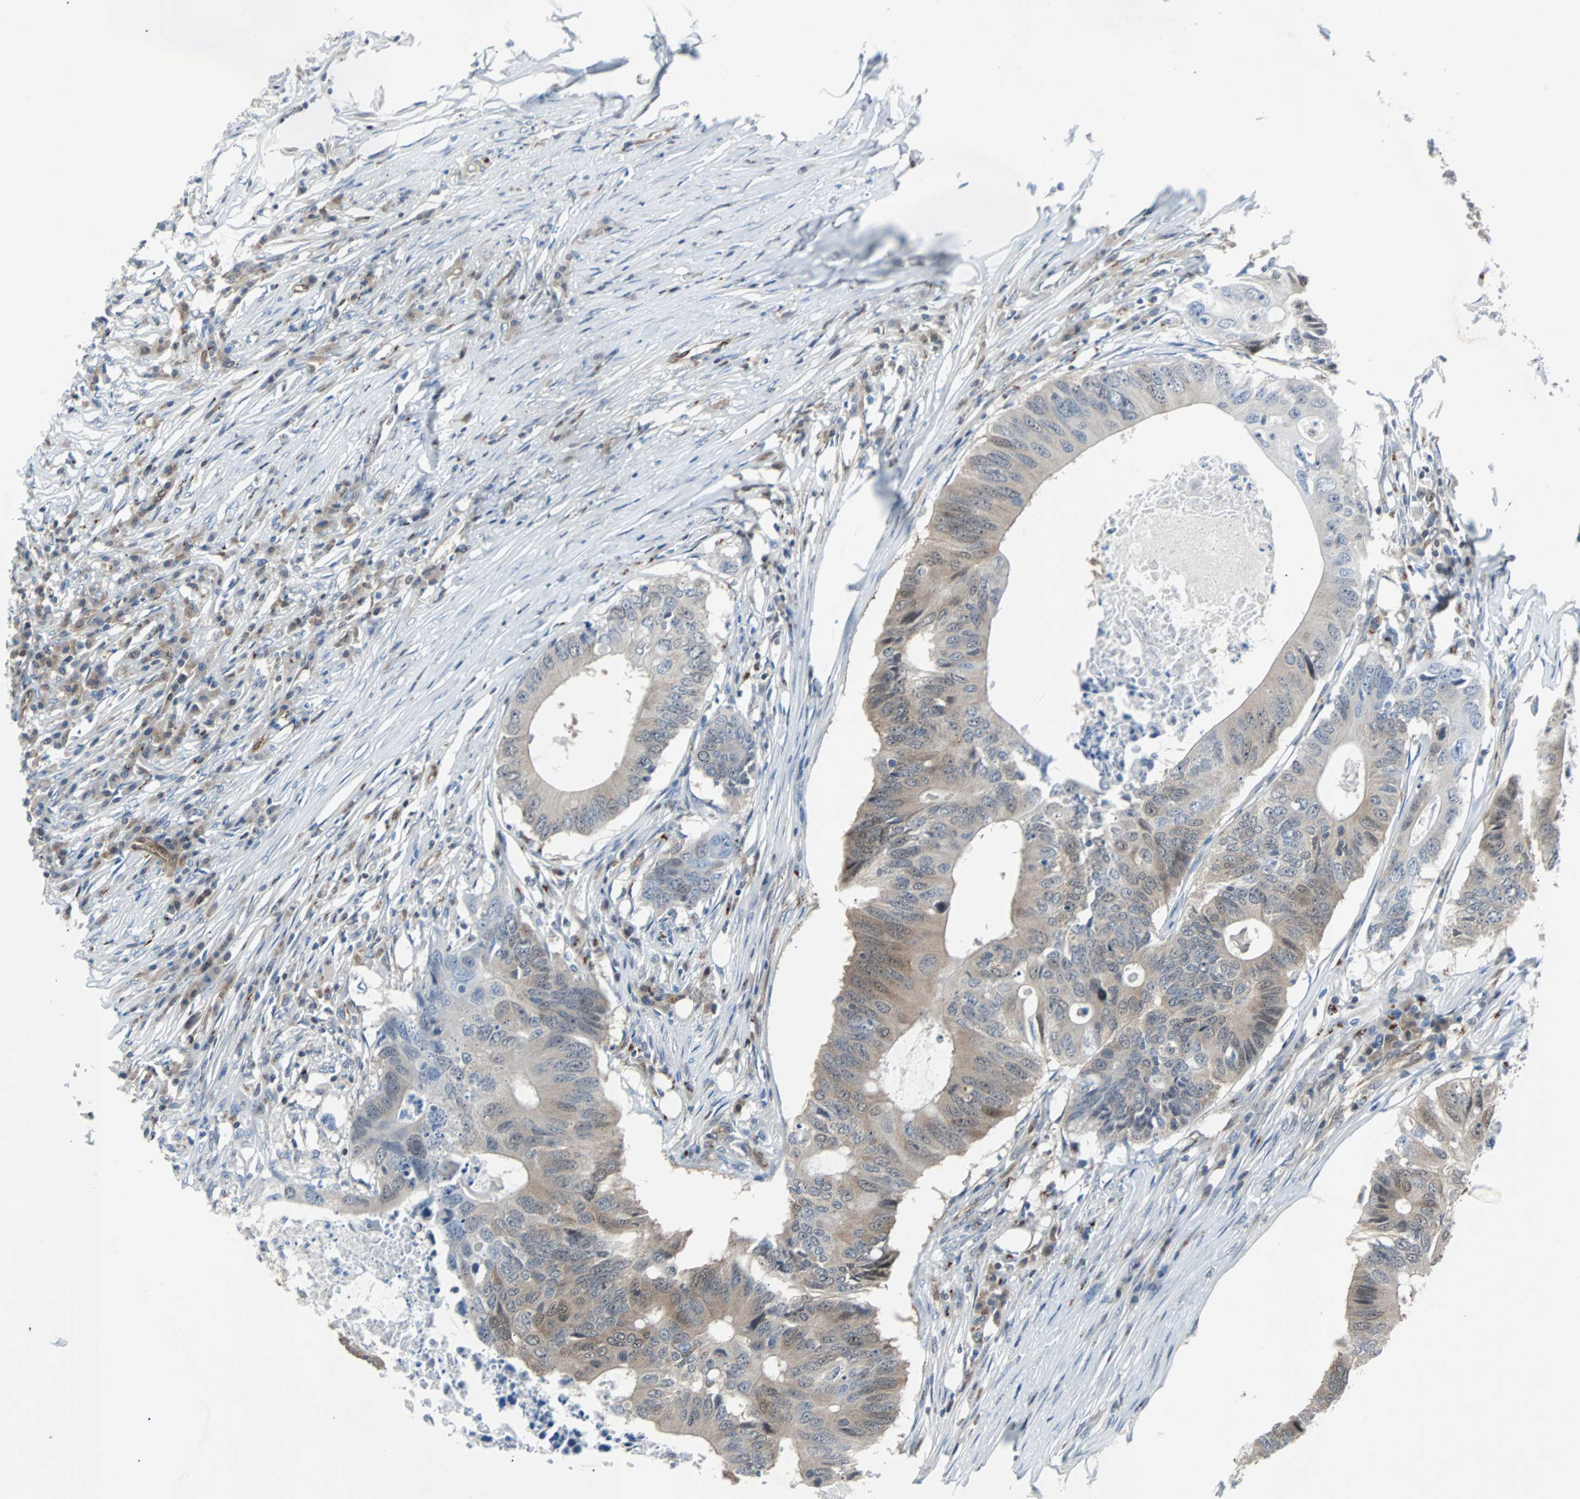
{"staining": {"intensity": "weak", "quantity": "25%-75%", "location": "cytoplasmic/membranous,nuclear"}, "tissue": "colorectal cancer", "cell_type": "Tumor cells", "image_type": "cancer", "snomed": [{"axis": "morphology", "description": "Adenocarcinoma, NOS"}, {"axis": "topography", "description": "Colon"}], "caption": "Immunohistochemical staining of human colorectal cancer (adenocarcinoma) displays low levels of weak cytoplasmic/membranous and nuclear protein staining in approximately 25%-75% of tumor cells.", "gene": "MAP2K6", "patient": {"sex": "male", "age": 71}}